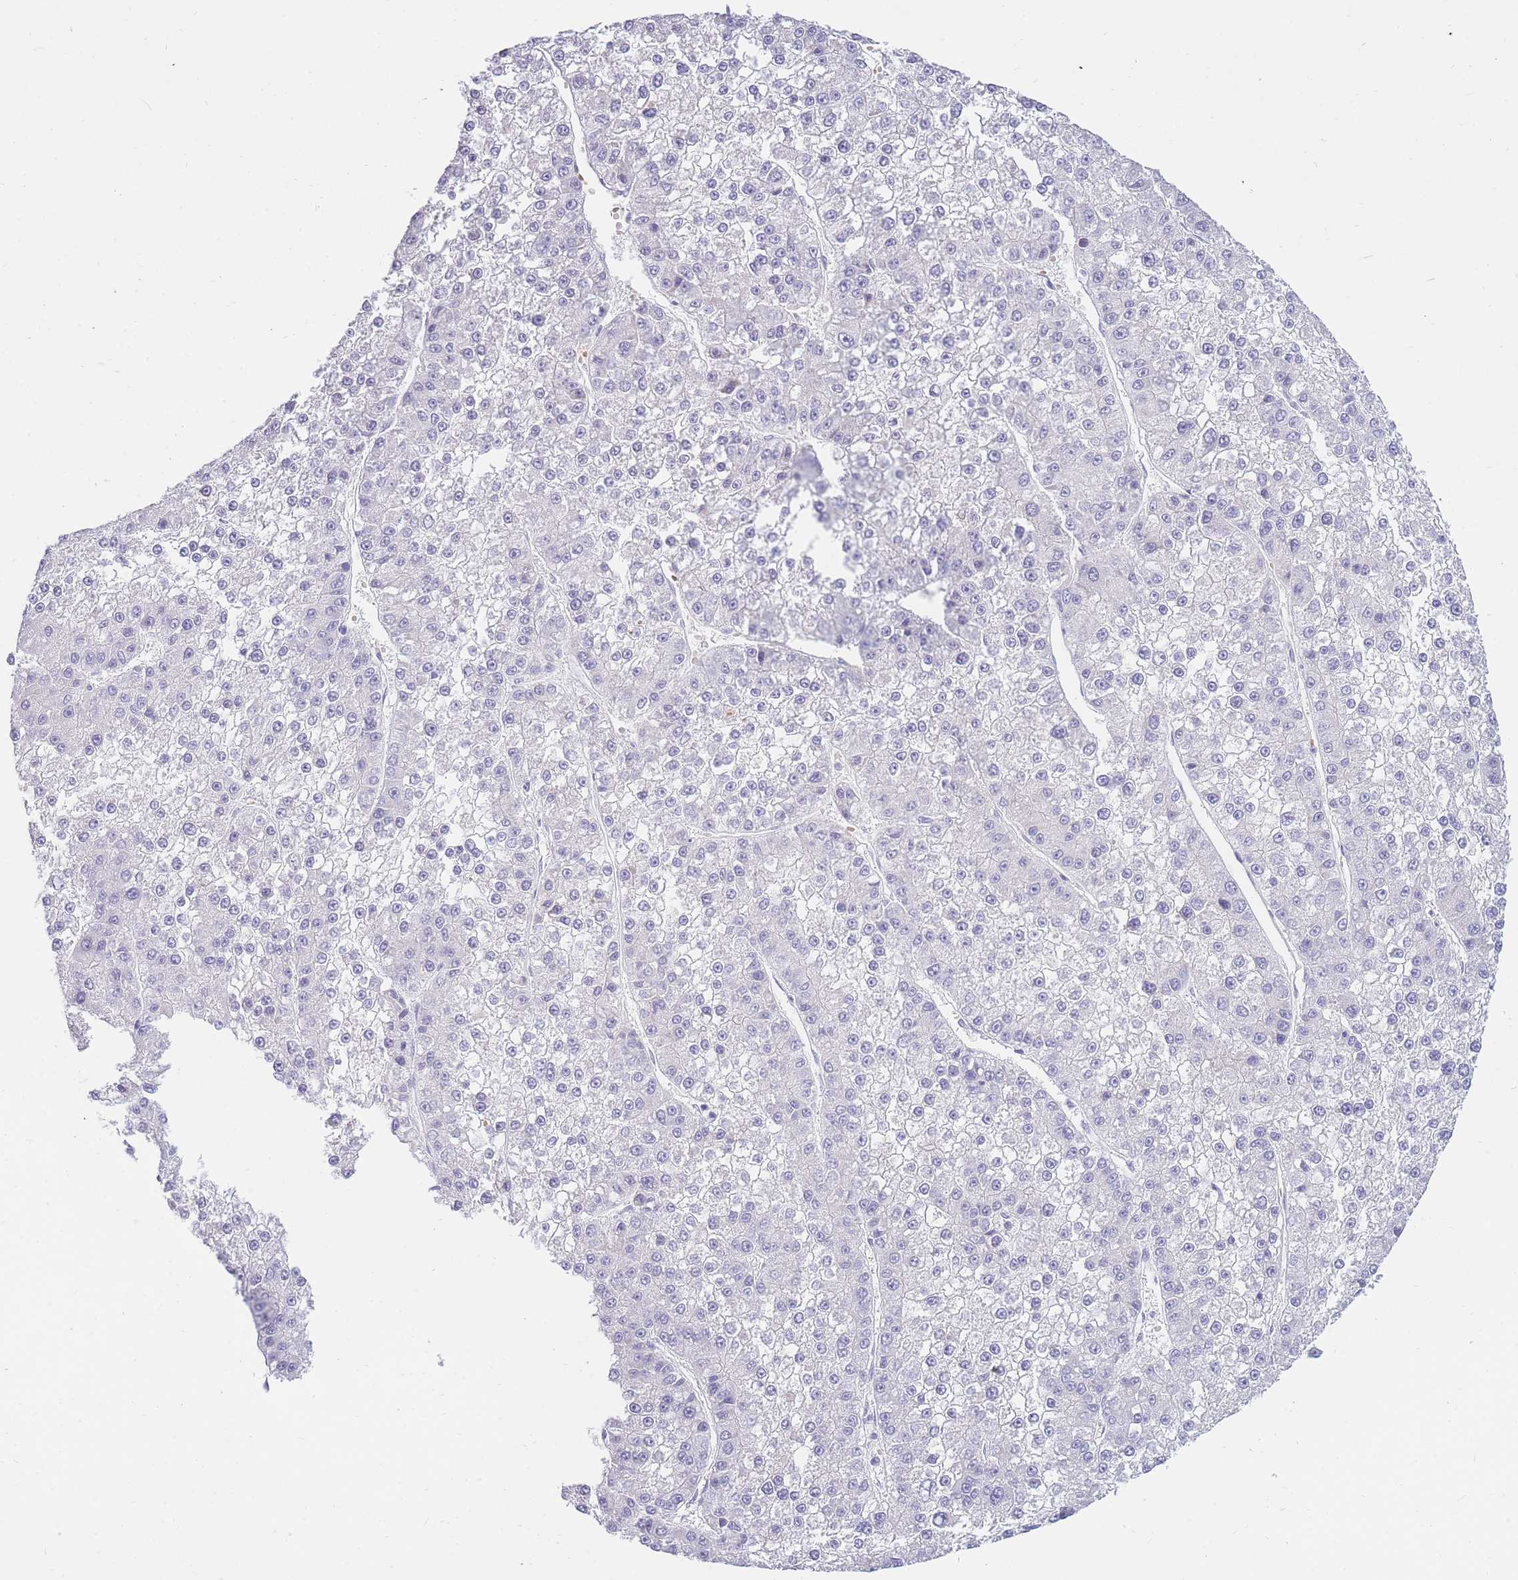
{"staining": {"intensity": "negative", "quantity": "none", "location": "none"}, "tissue": "liver cancer", "cell_type": "Tumor cells", "image_type": "cancer", "snomed": [{"axis": "morphology", "description": "Carcinoma, Hepatocellular, NOS"}, {"axis": "topography", "description": "Liver"}], "caption": "Image shows no significant protein expression in tumor cells of hepatocellular carcinoma (liver). (DAB IHC visualized using brightfield microscopy, high magnification).", "gene": "TPSD1", "patient": {"sex": "female", "age": 73}}